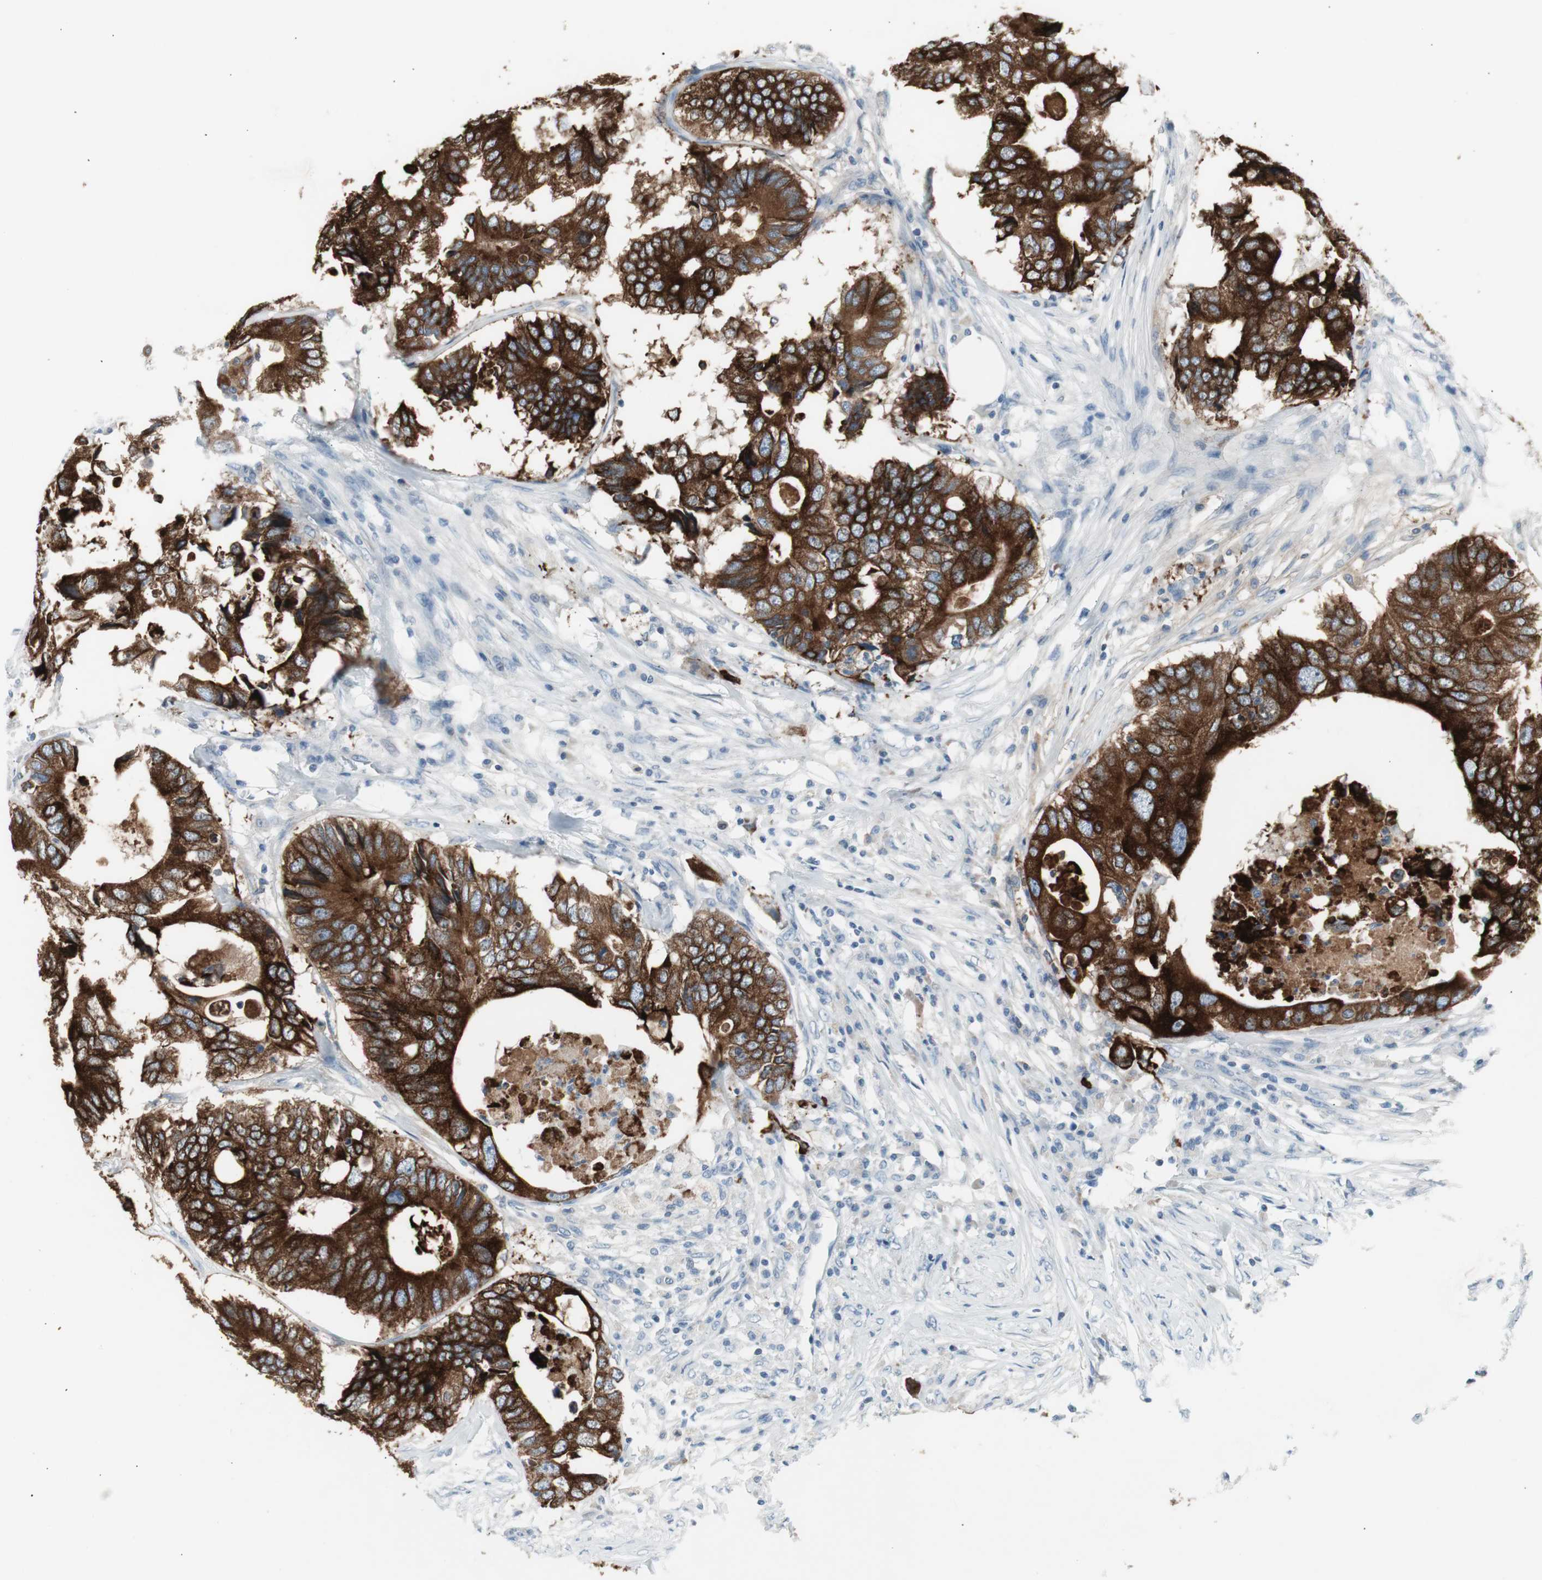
{"staining": {"intensity": "strong", "quantity": ">75%", "location": "cytoplasmic/membranous"}, "tissue": "colorectal cancer", "cell_type": "Tumor cells", "image_type": "cancer", "snomed": [{"axis": "morphology", "description": "Adenocarcinoma, NOS"}, {"axis": "topography", "description": "Colon"}], "caption": "Human colorectal cancer stained with a brown dye displays strong cytoplasmic/membranous positive staining in approximately >75% of tumor cells.", "gene": "AGR2", "patient": {"sex": "male", "age": 71}}